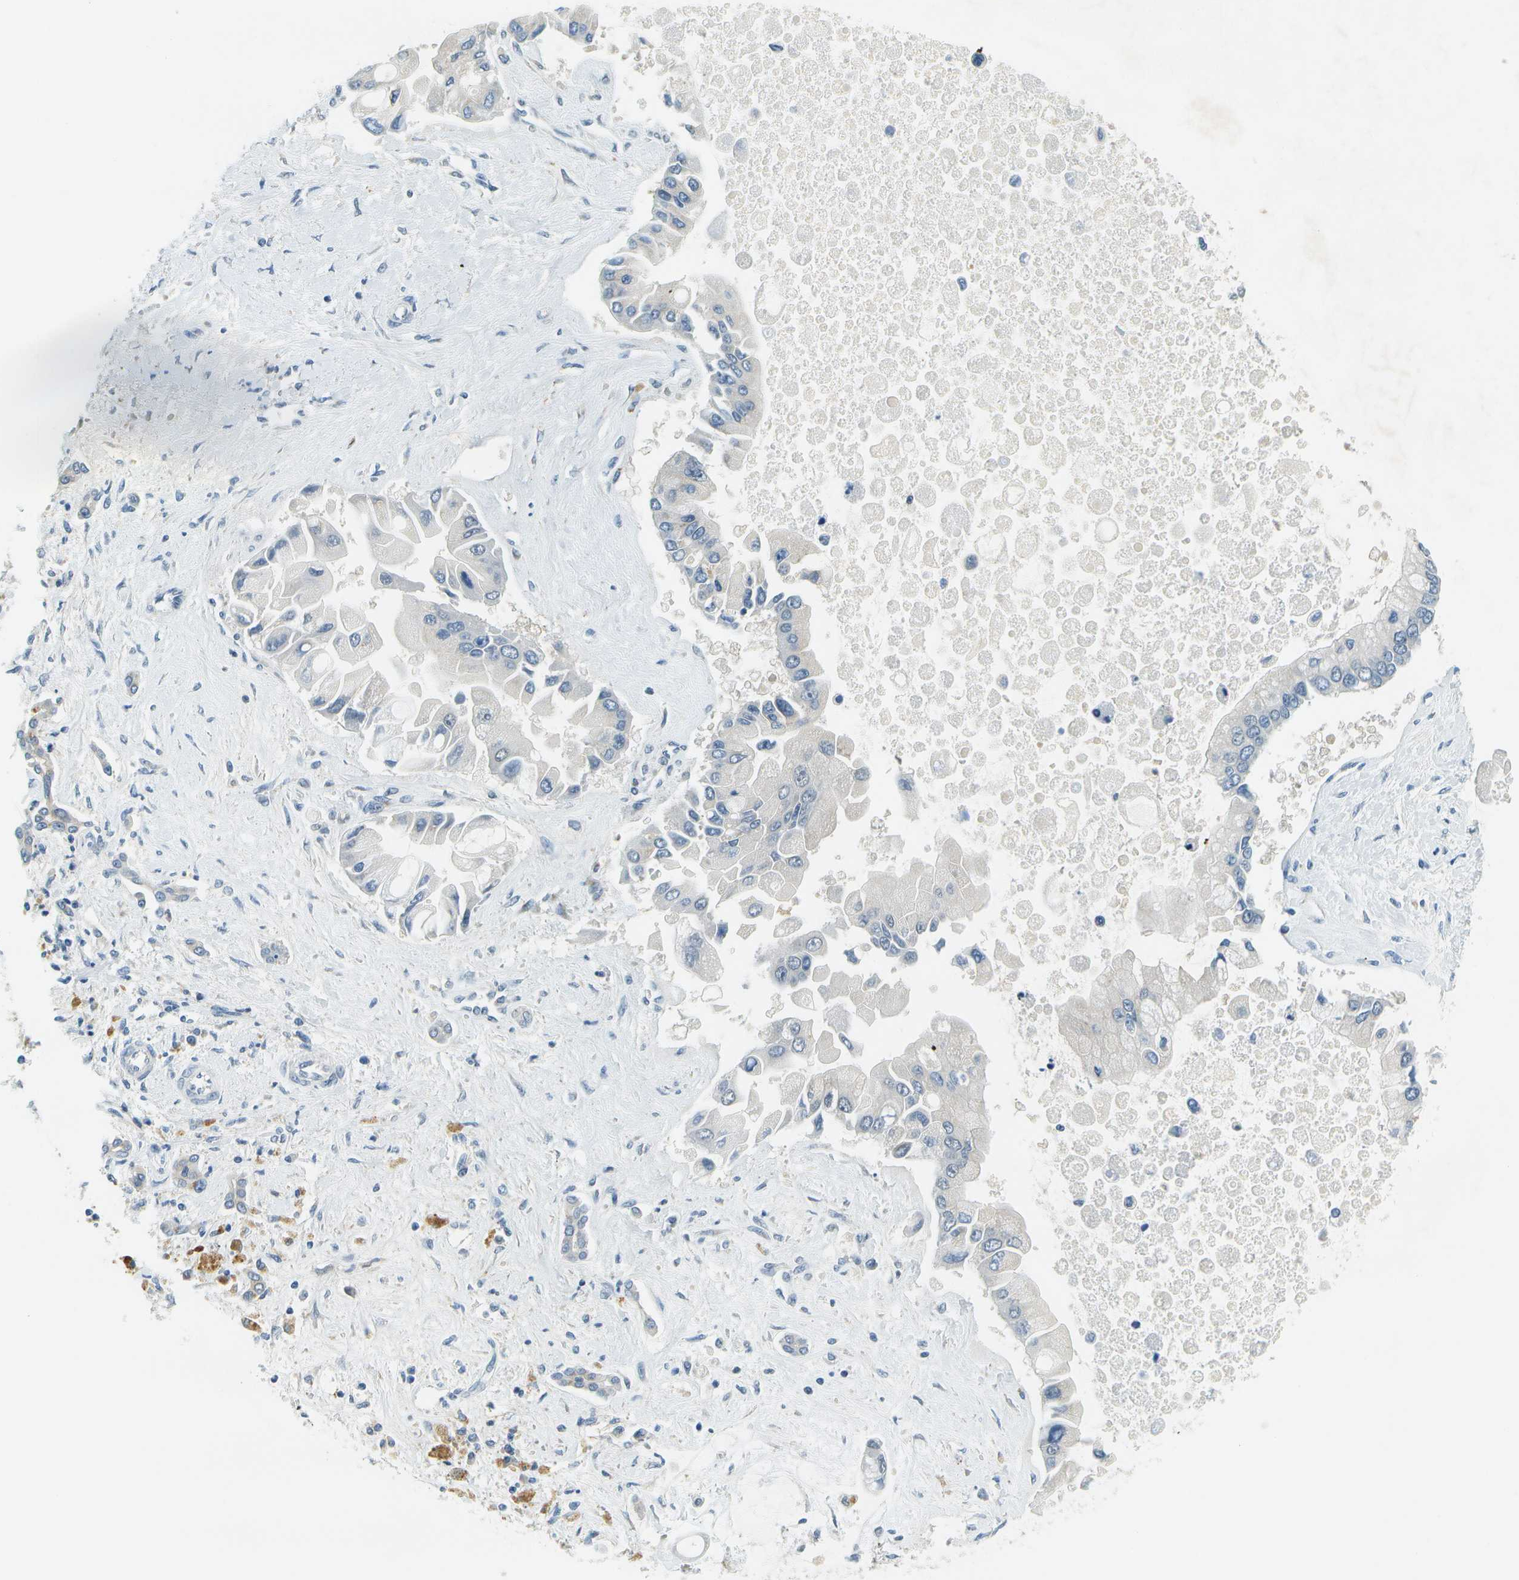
{"staining": {"intensity": "negative", "quantity": "none", "location": "none"}, "tissue": "liver cancer", "cell_type": "Tumor cells", "image_type": "cancer", "snomed": [{"axis": "morphology", "description": "Cholangiocarcinoma"}, {"axis": "topography", "description": "Liver"}], "caption": "Immunohistochemical staining of cholangiocarcinoma (liver) exhibits no significant expression in tumor cells. The staining was performed using DAB (3,3'-diaminobenzidine) to visualize the protein expression in brown, while the nuclei were stained in blue with hematoxylin (Magnification: 20x).", "gene": "RASGRP2", "patient": {"sex": "male", "age": 50}}